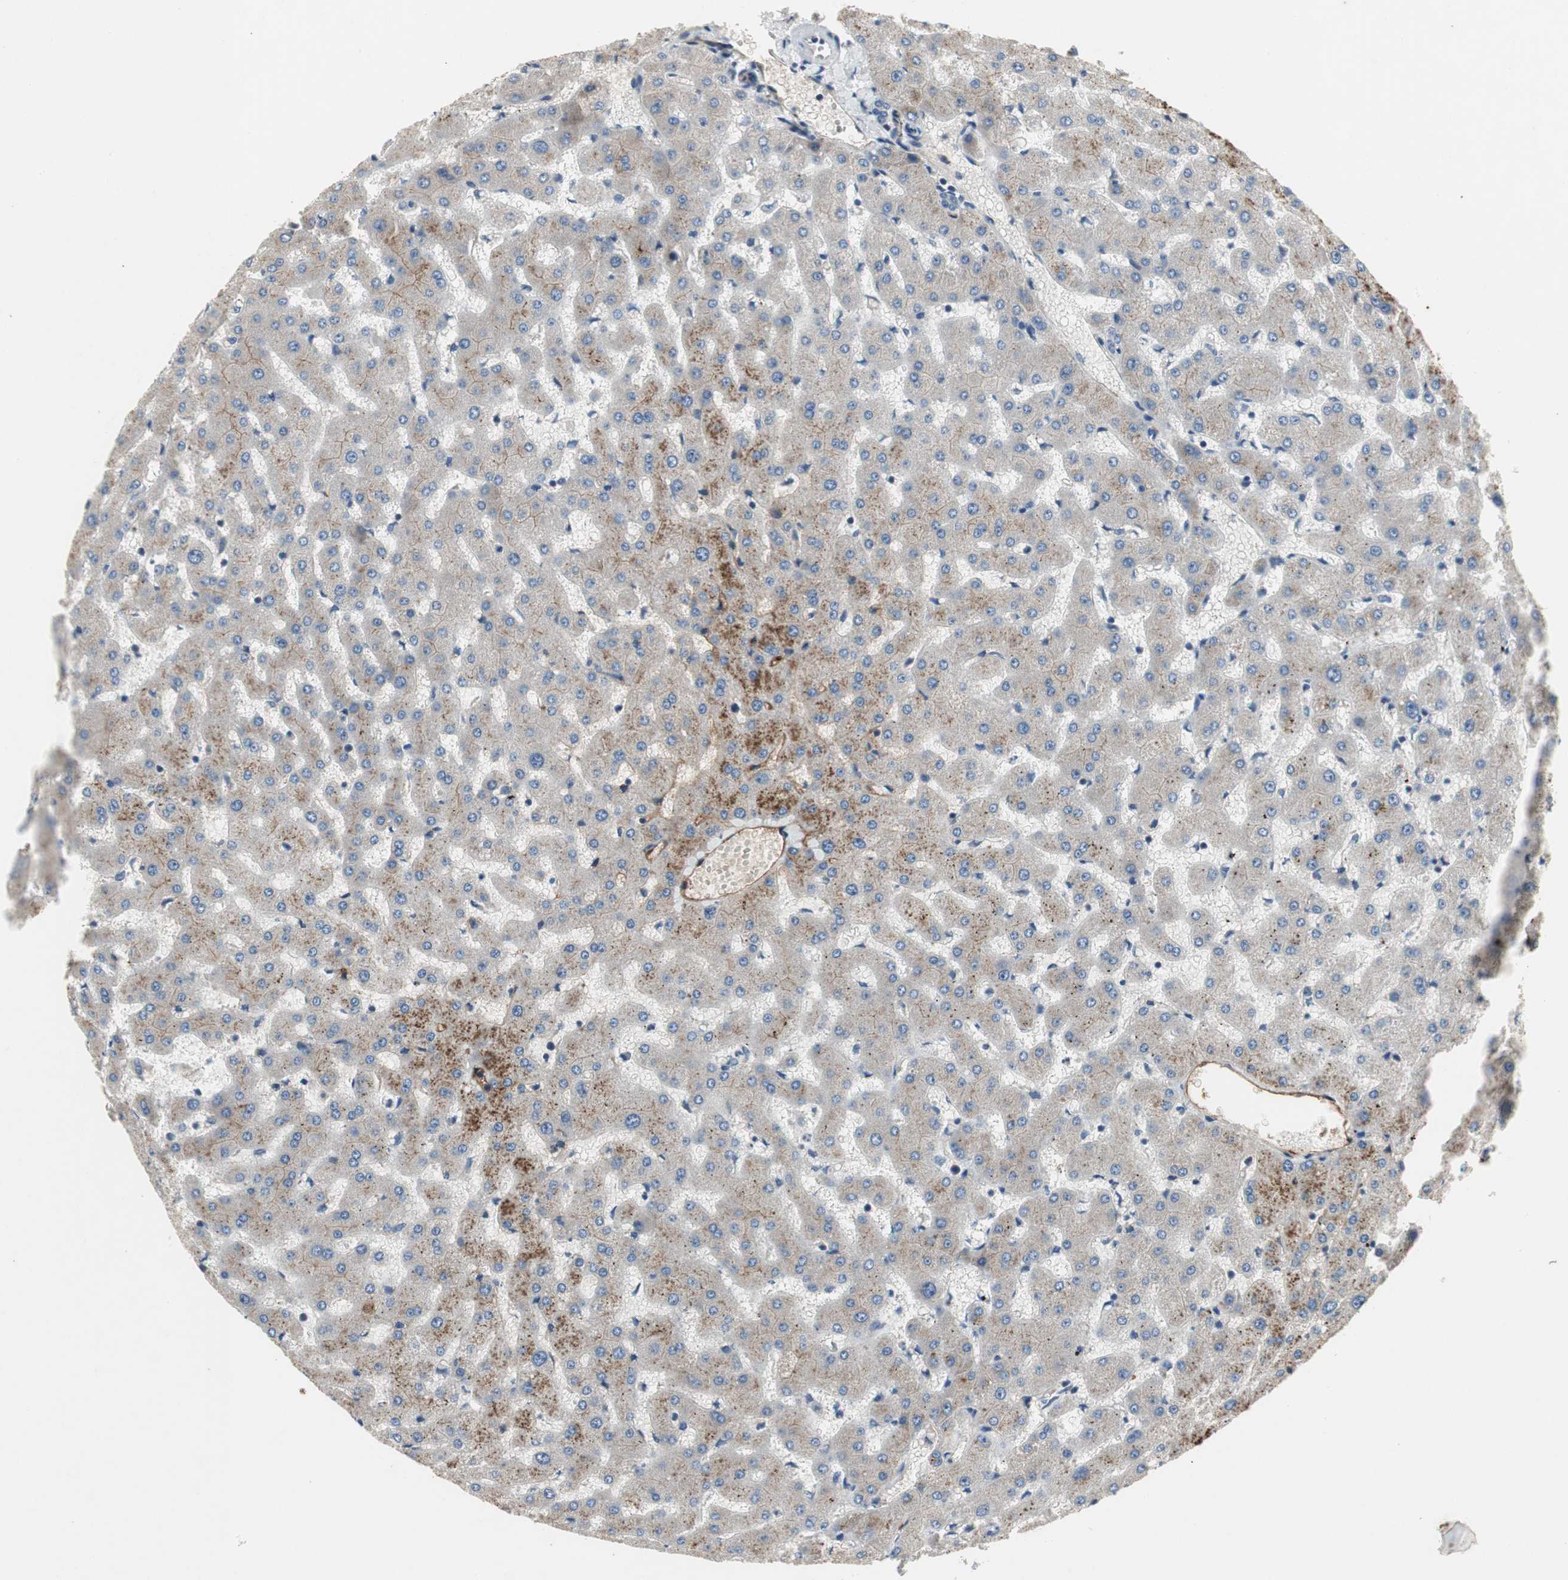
{"staining": {"intensity": "negative", "quantity": "none", "location": "none"}, "tissue": "liver", "cell_type": "Cholangiocytes", "image_type": "normal", "snomed": [{"axis": "morphology", "description": "Normal tissue, NOS"}, {"axis": "topography", "description": "Liver"}], "caption": "DAB (3,3'-diaminobenzidine) immunohistochemical staining of unremarkable liver shows no significant positivity in cholangiocytes.", "gene": "ALPL", "patient": {"sex": "female", "age": 63}}